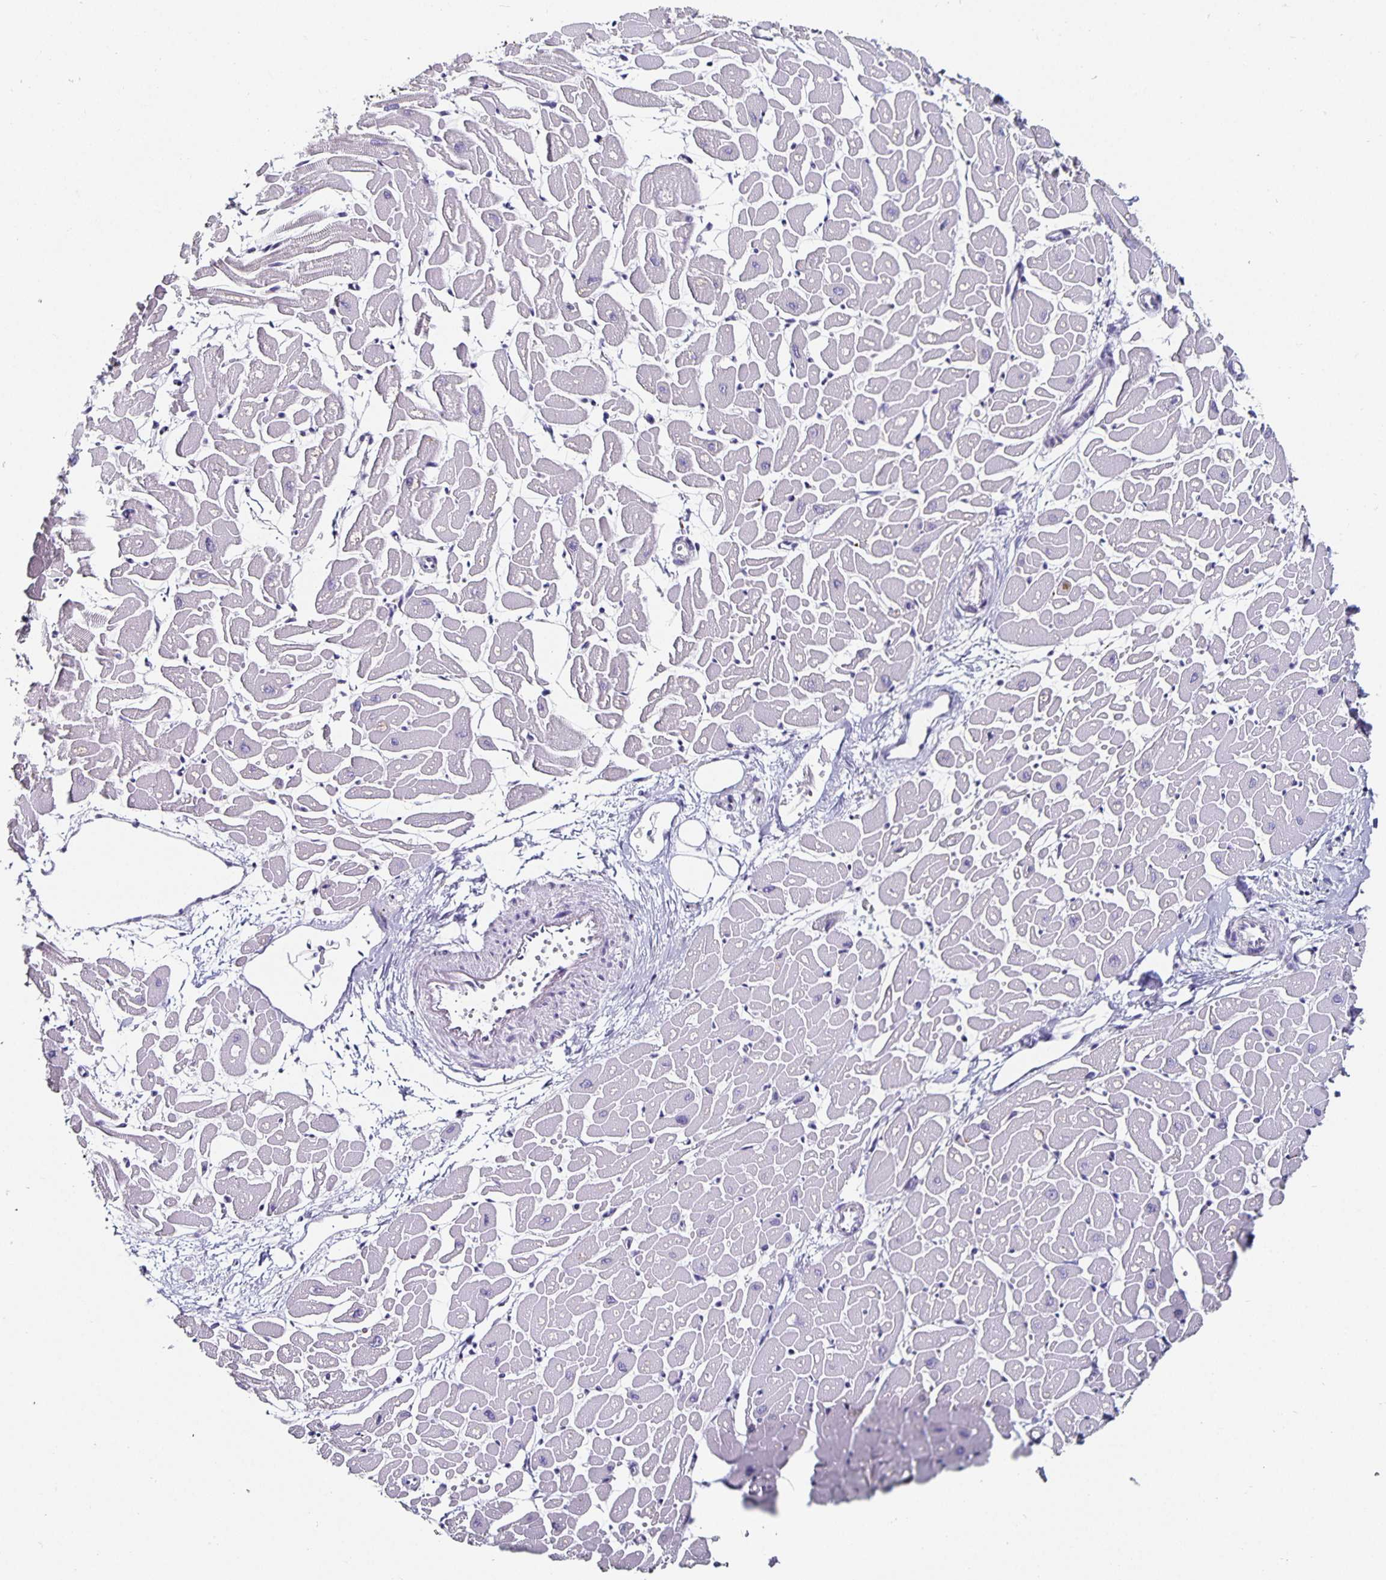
{"staining": {"intensity": "negative", "quantity": "none", "location": "none"}, "tissue": "heart muscle", "cell_type": "Cardiomyocytes", "image_type": "normal", "snomed": [{"axis": "morphology", "description": "Normal tissue, NOS"}, {"axis": "topography", "description": "Heart"}], "caption": "There is no significant positivity in cardiomyocytes of heart muscle. The staining is performed using DAB (3,3'-diaminobenzidine) brown chromogen with nuclei counter-stained in using hematoxylin.", "gene": "CHGA", "patient": {"sex": "male", "age": 57}}